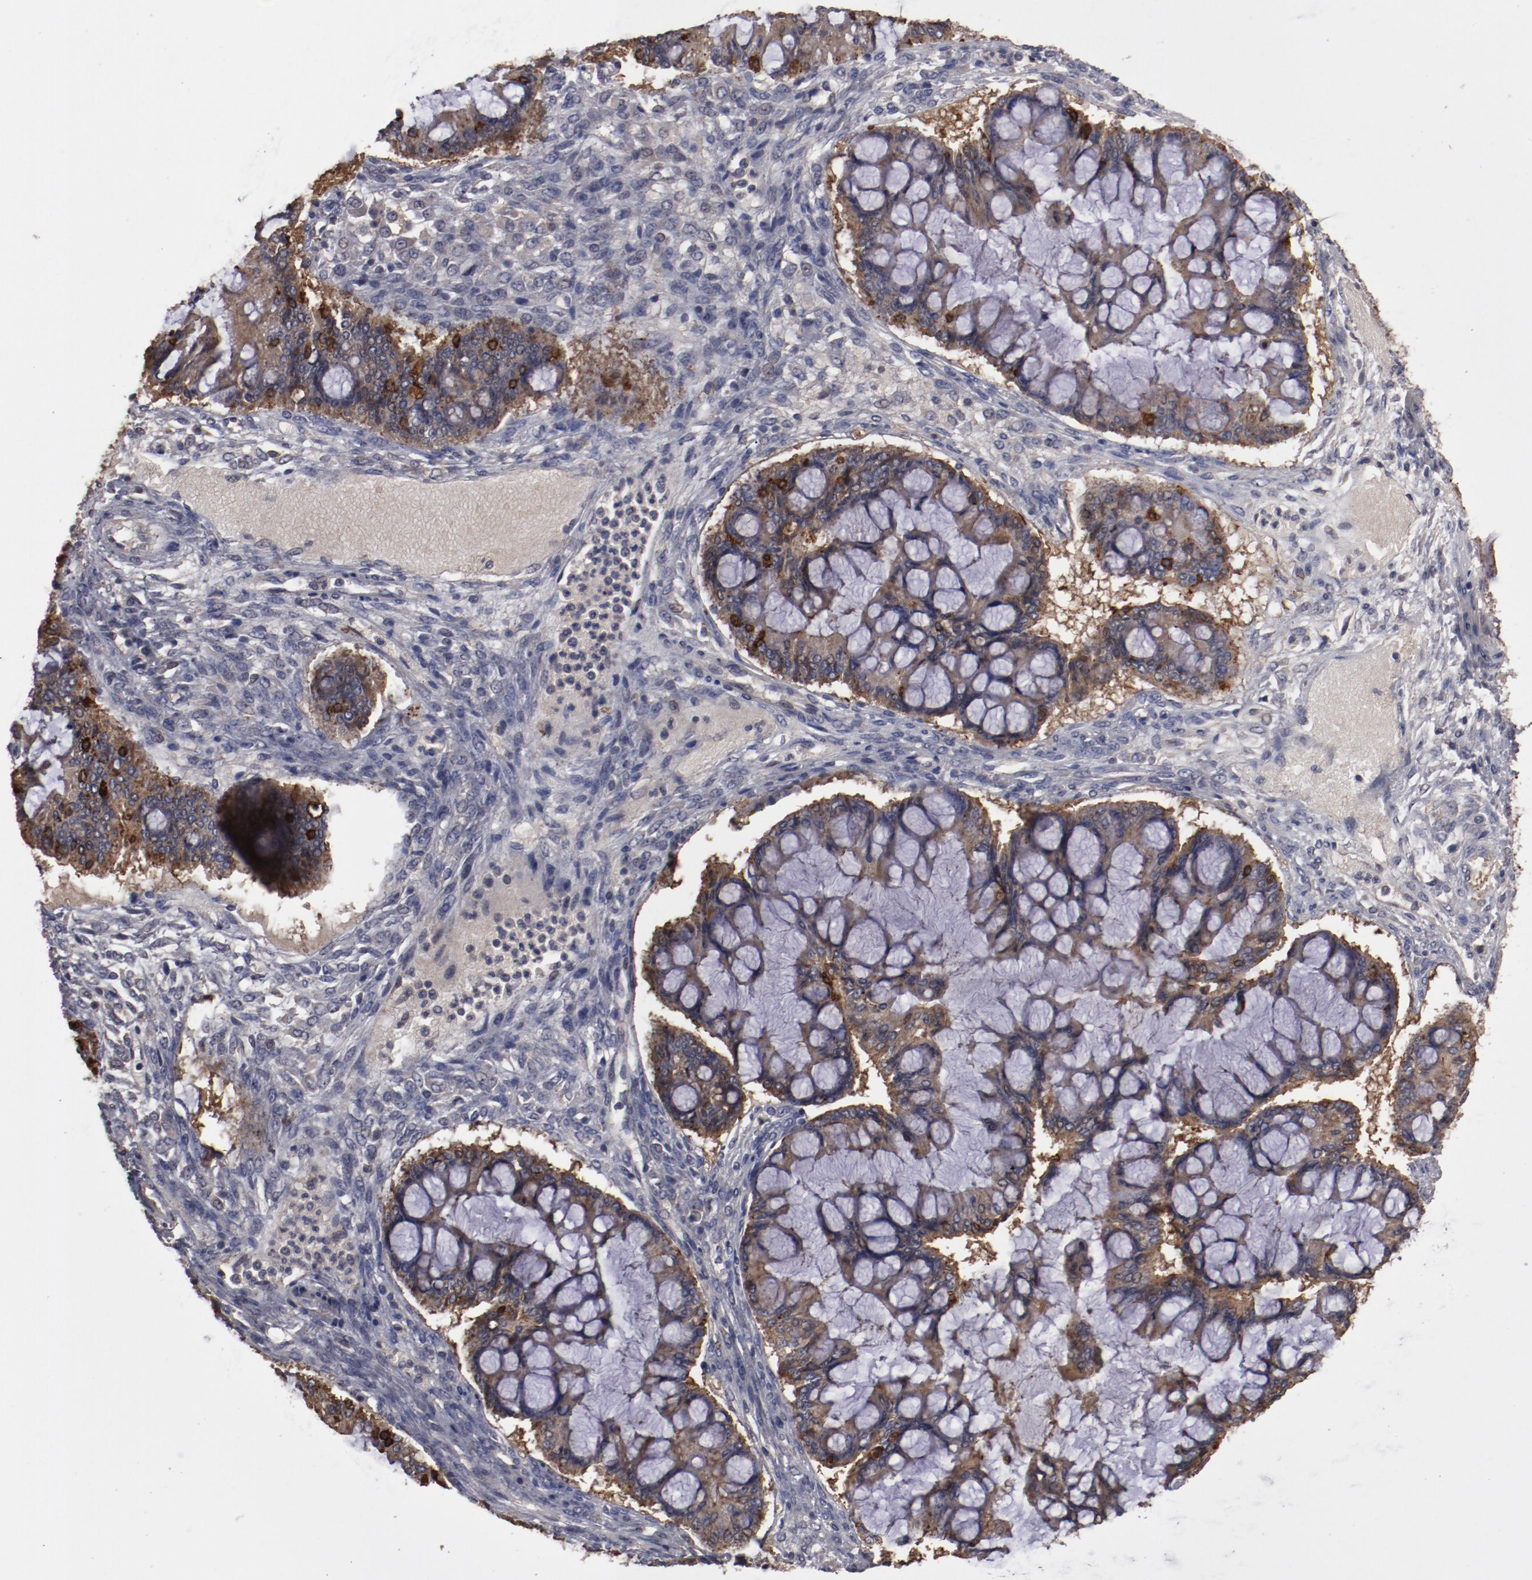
{"staining": {"intensity": "moderate", "quantity": ">75%", "location": "cytoplasmic/membranous"}, "tissue": "ovarian cancer", "cell_type": "Tumor cells", "image_type": "cancer", "snomed": [{"axis": "morphology", "description": "Cystadenocarcinoma, mucinous, NOS"}, {"axis": "topography", "description": "Ovary"}], "caption": "Ovarian mucinous cystadenocarcinoma stained for a protein (brown) reveals moderate cytoplasmic/membranous positive staining in about >75% of tumor cells.", "gene": "LRRC75B", "patient": {"sex": "female", "age": 73}}